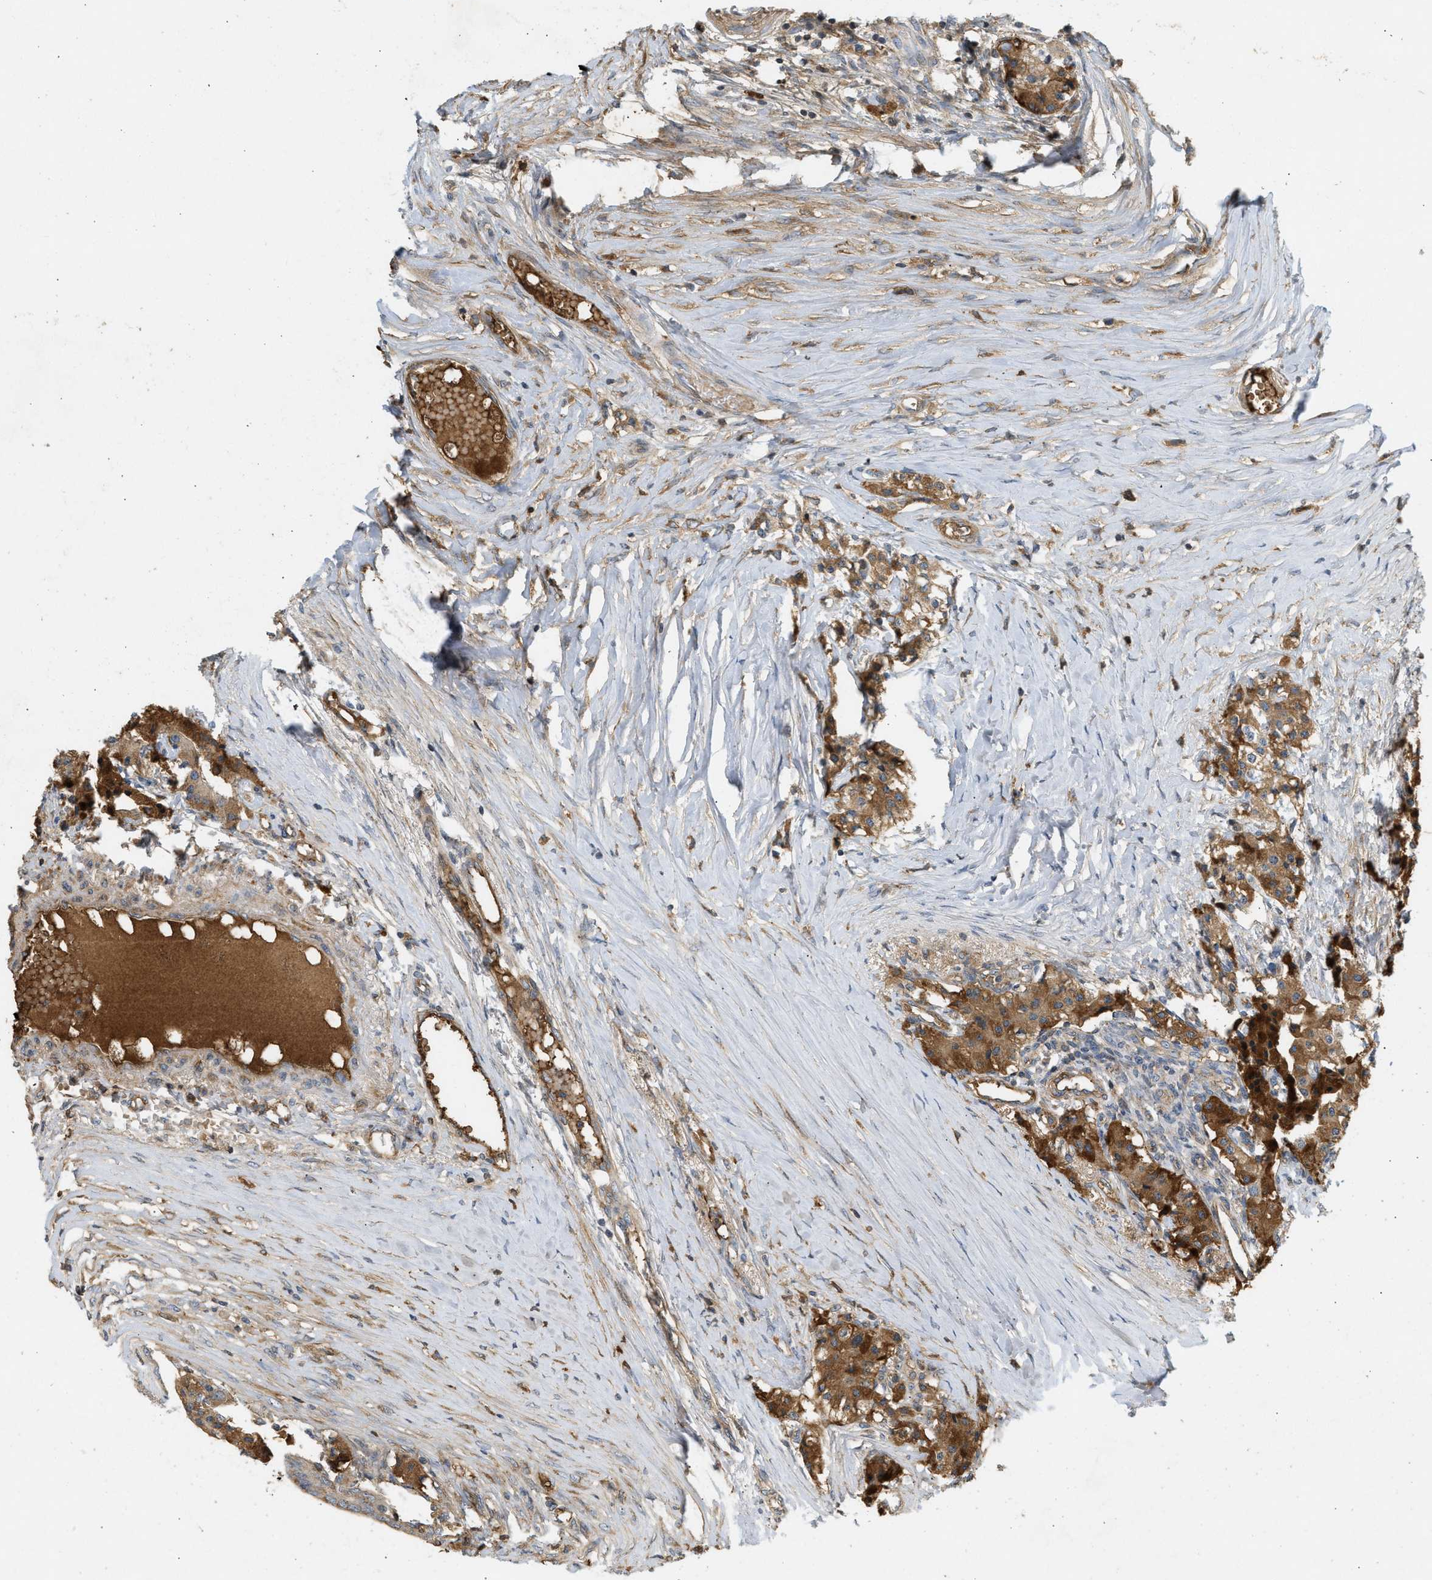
{"staining": {"intensity": "moderate", "quantity": ">75%", "location": "cytoplasmic/membranous"}, "tissue": "carcinoid", "cell_type": "Tumor cells", "image_type": "cancer", "snomed": [{"axis": "morphology", "description": "Carcinoid, malignant, NOS"}, {"axis": "topography", "description": "Colon"}], "caption": "Immunohistochemical staining of carcinoid shows medium levels of moderate cytoplasmic/membranous staining in approximately >75% of tumor cells.", "gene": "F8", "patient": {"sex": "female", "age": 52}}